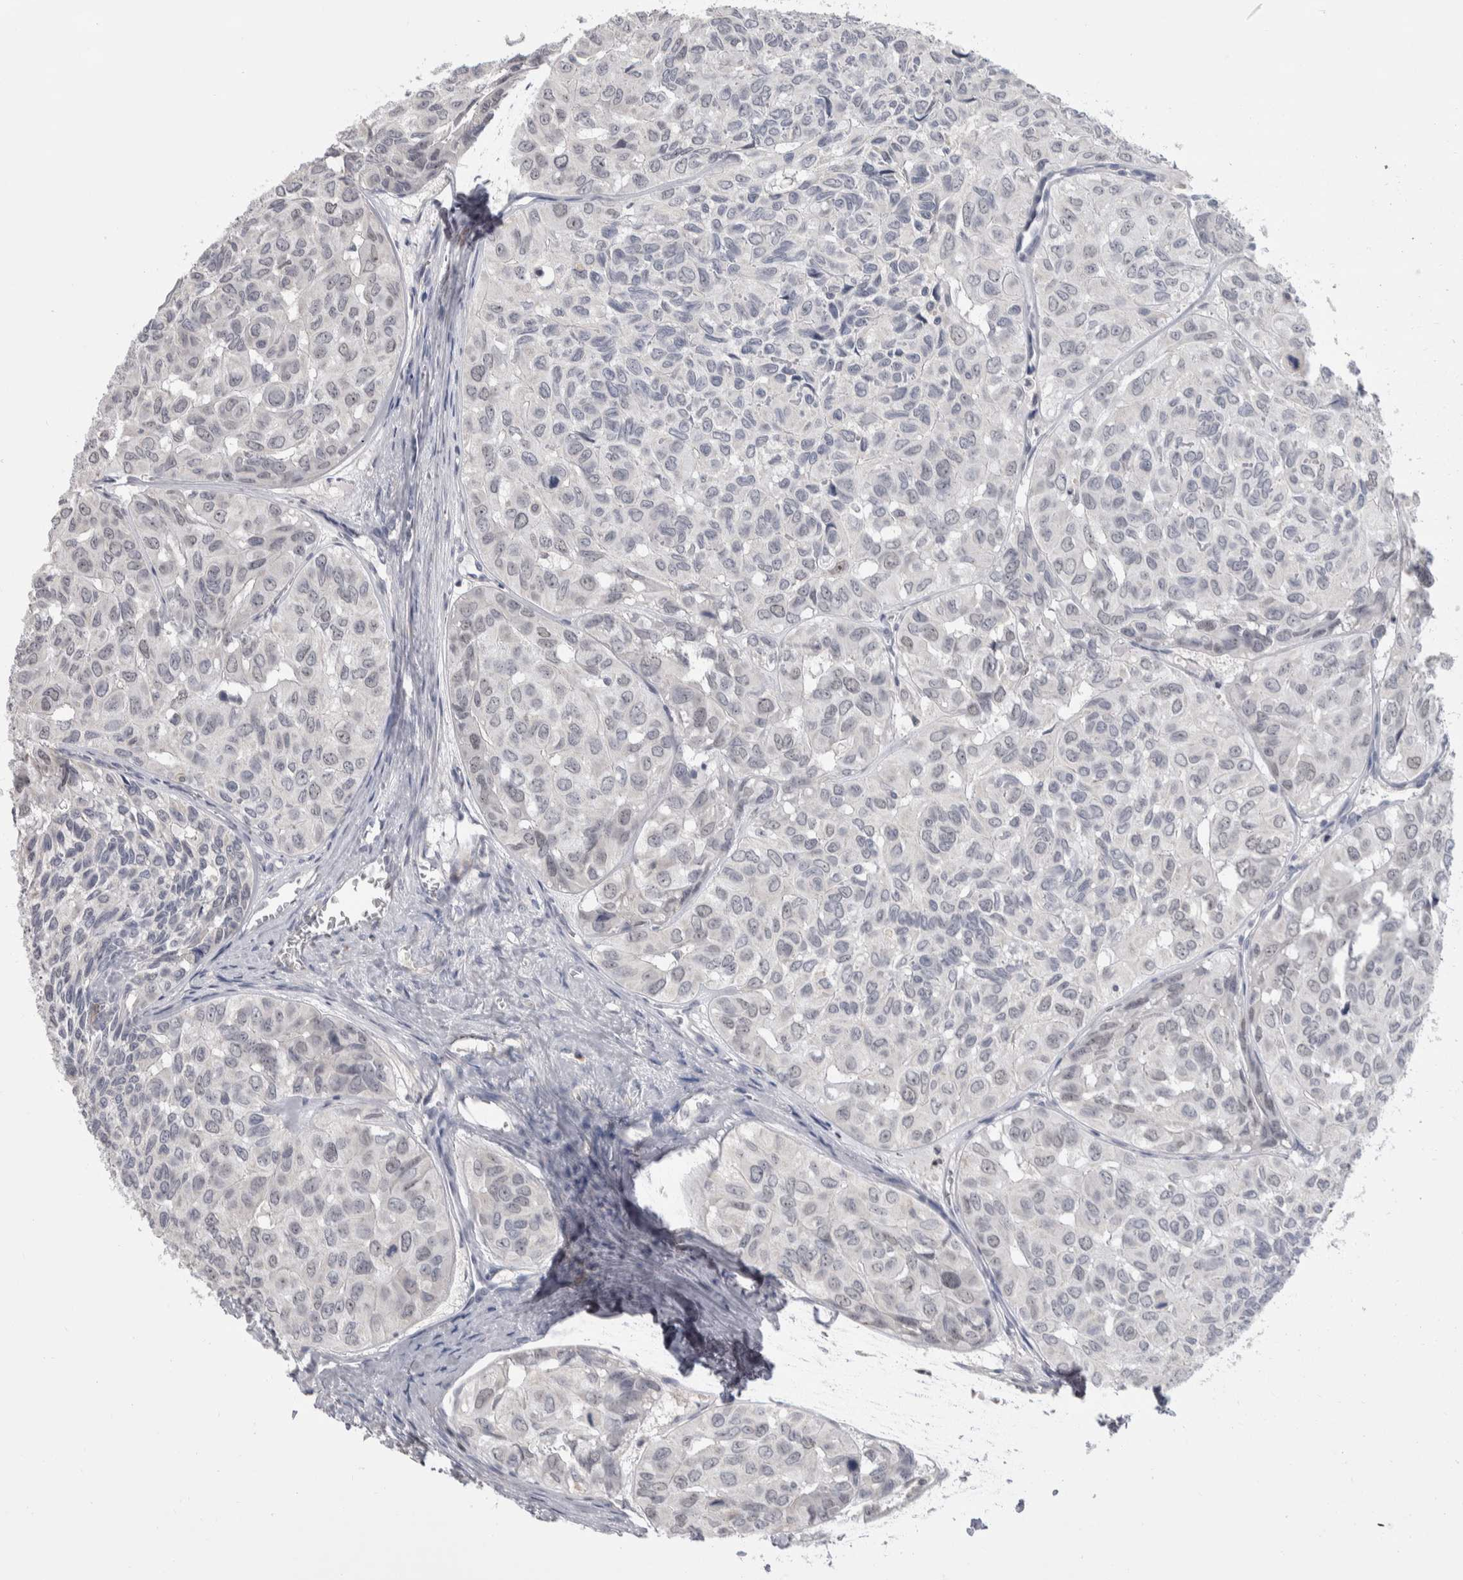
{"staining": {"intensity": "negative", "quantity": "none", "location": "none"}, "tissue": "head and neck cancer", "cell_type": "Tumor cells", "image_type": "cancer", "snomed": [{"axis": "morphology", "description": "Adenocarcinoma, NOS"}, {"axis": "topography", "description": "Salivary gland, NOS"}, {"axis": "topography", "description": "Head-Neck"}], "caption": "Human head and neck cancer (adenocarcinoma) stained for a protein using immunohistochemistry (IHC) demonstrates no staining in tumor cells.", "gene": "CEP295NL", "patient": {"sex": "female", "age": 76}}